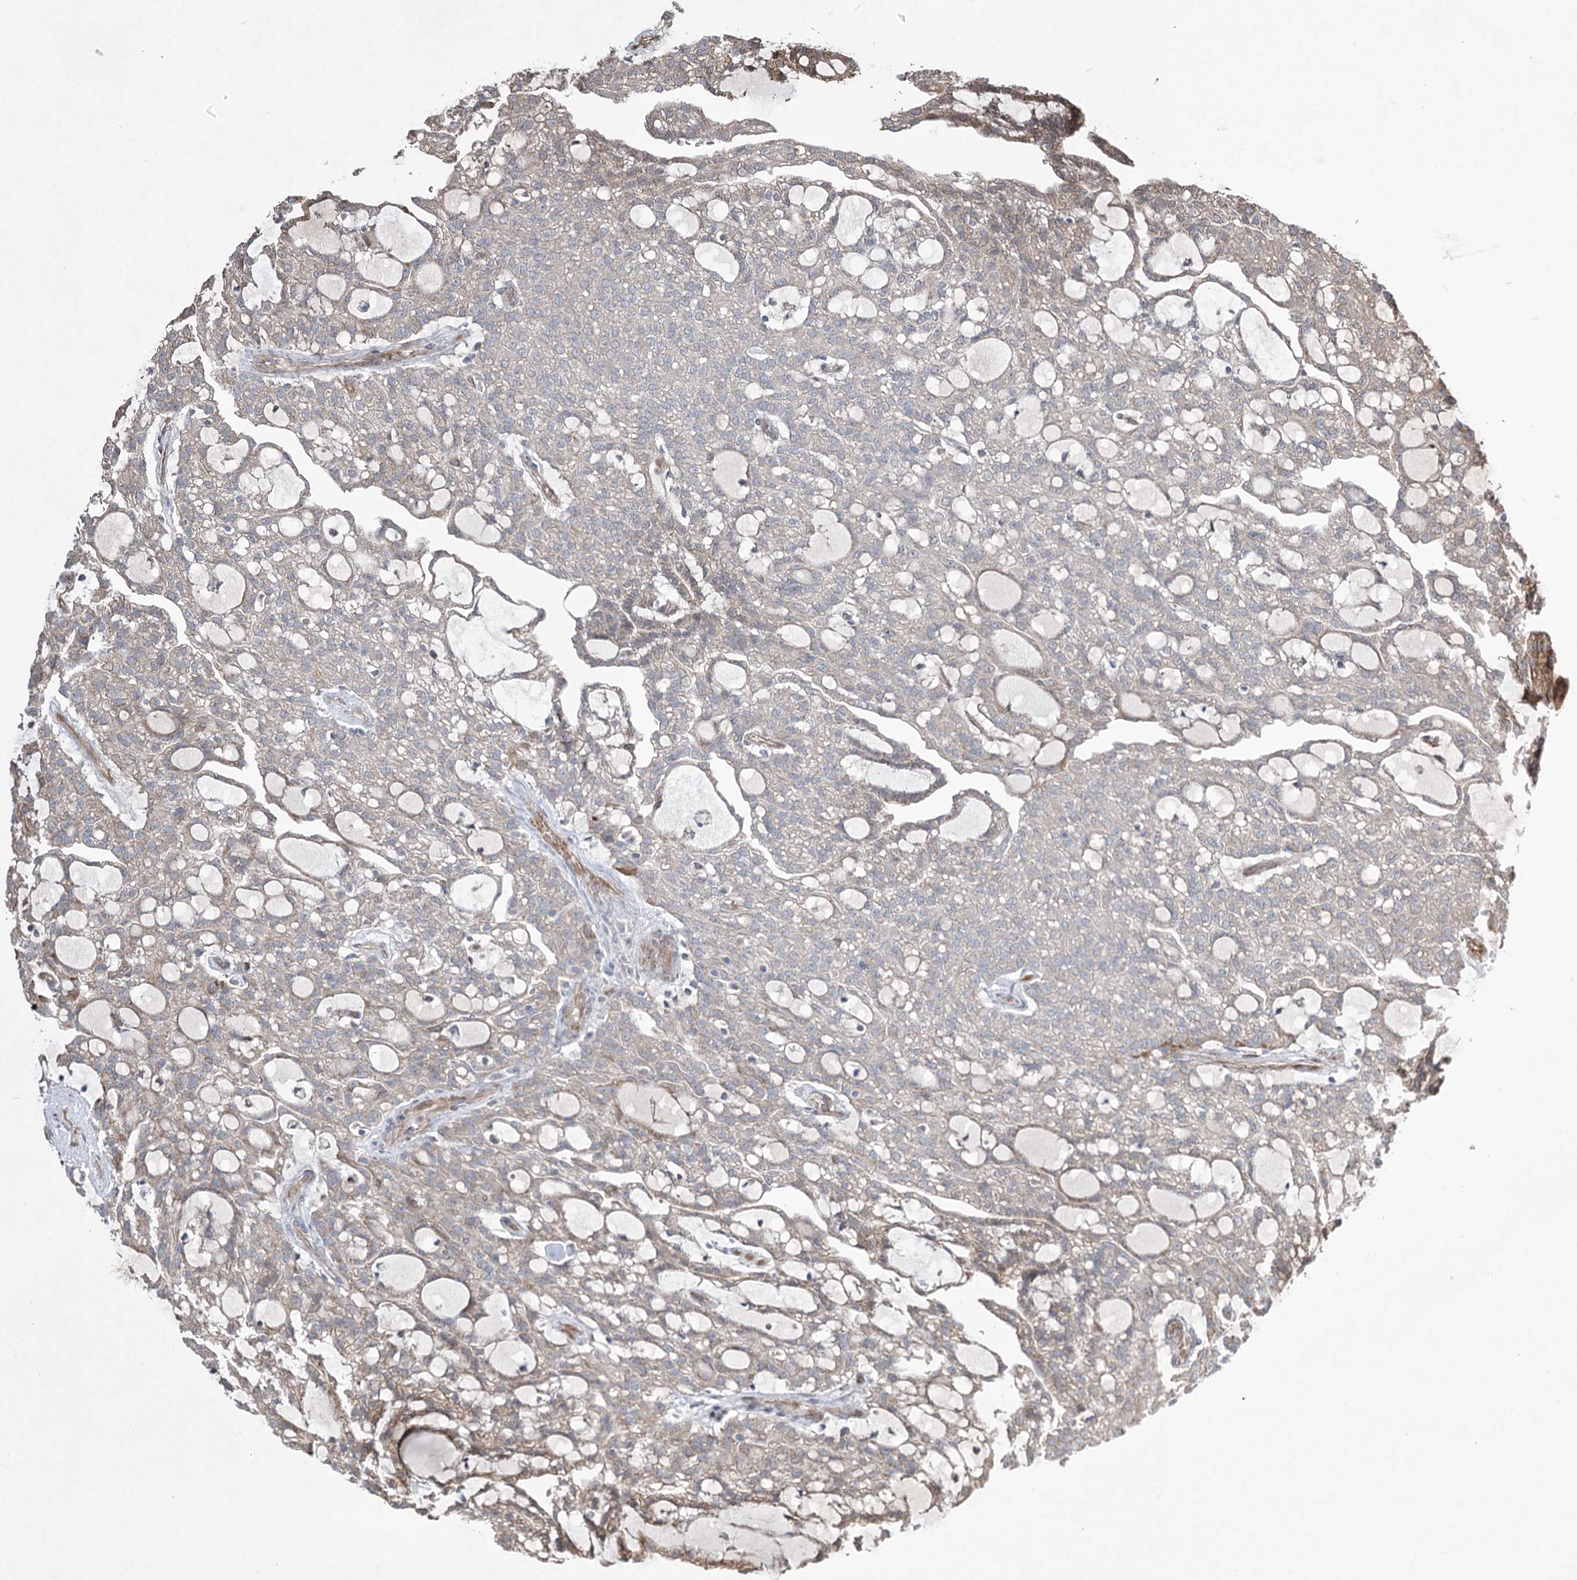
{"staining": {"intensity": "moderate", "quantity": "25%-75%", "location": "cytoplasmic/membranous"}, "tissue": "renal cancer", "cell_type": "Tumor cells", "image_type": "cancer", "snomed": [{"axis": "morphology", "description": "Adenocarcinoma, NOS"}, {"axis": "topography", "description": "Kidney"}], "caption": "Tumor cells reveal medium levels of moderate cytoplasmic/membranous staining in about 25%-75% of cells in human renal cancer (adenocarcinoma).", "gene": "SERINC5", "patient": {"sex": "male", "age": 63}}